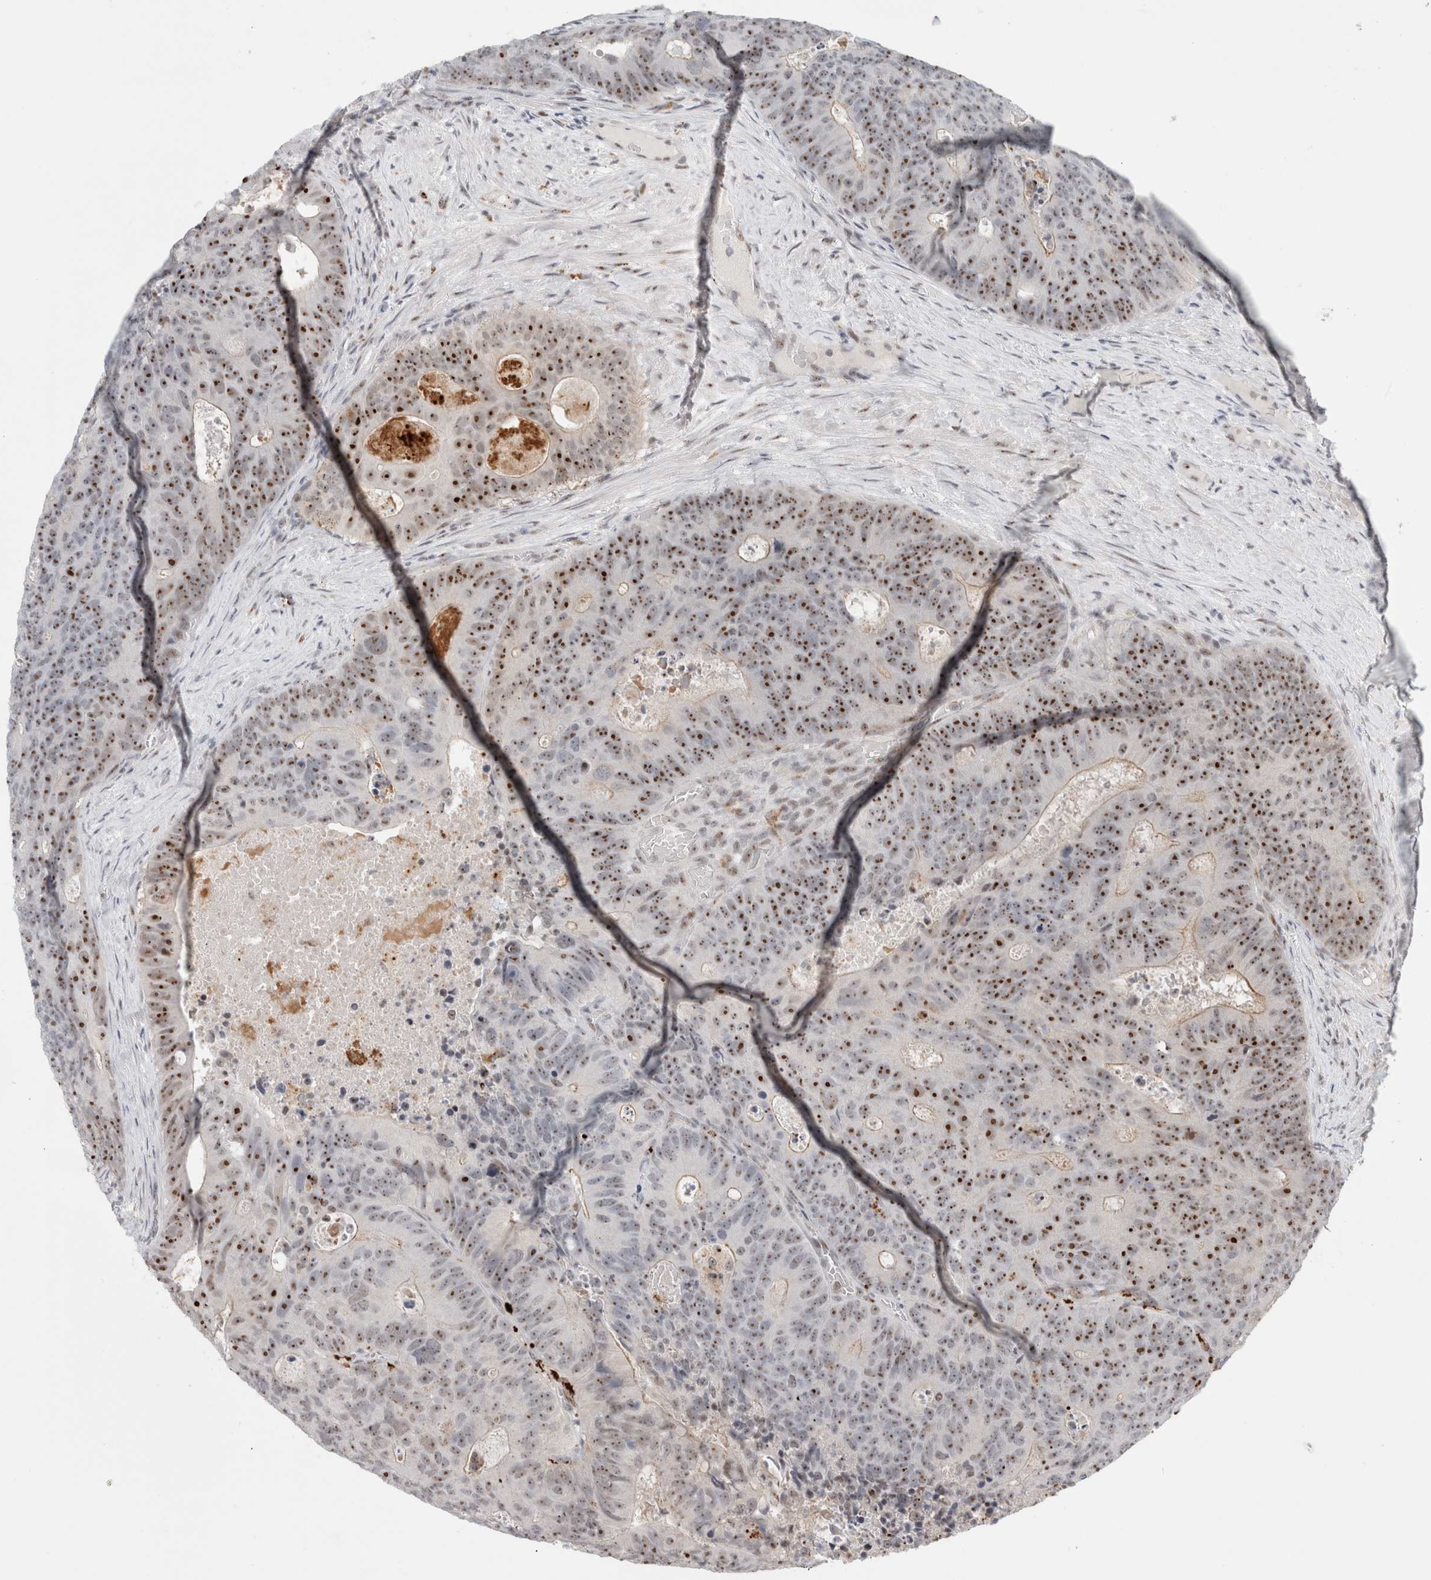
{"staining": {"intensity": "strong", "quantity": ">75%", "location": "nuclear"}, "tissue": "colorectal cancer", "cell_type": "Tumor cells", "image_type": "cancer", "snomed": [{"axis": "morphology", "description": "Adenocarcinoma, NOS"}, {"axis": "topography", "description": "Colon"}], "caption": "Colorectal cancer (adenocarcinoma) stained with a protein marker demonstrates strong staining in tumor cells.", "gene": "SENP6", "patient": {"sex": "male", "age": 87}}